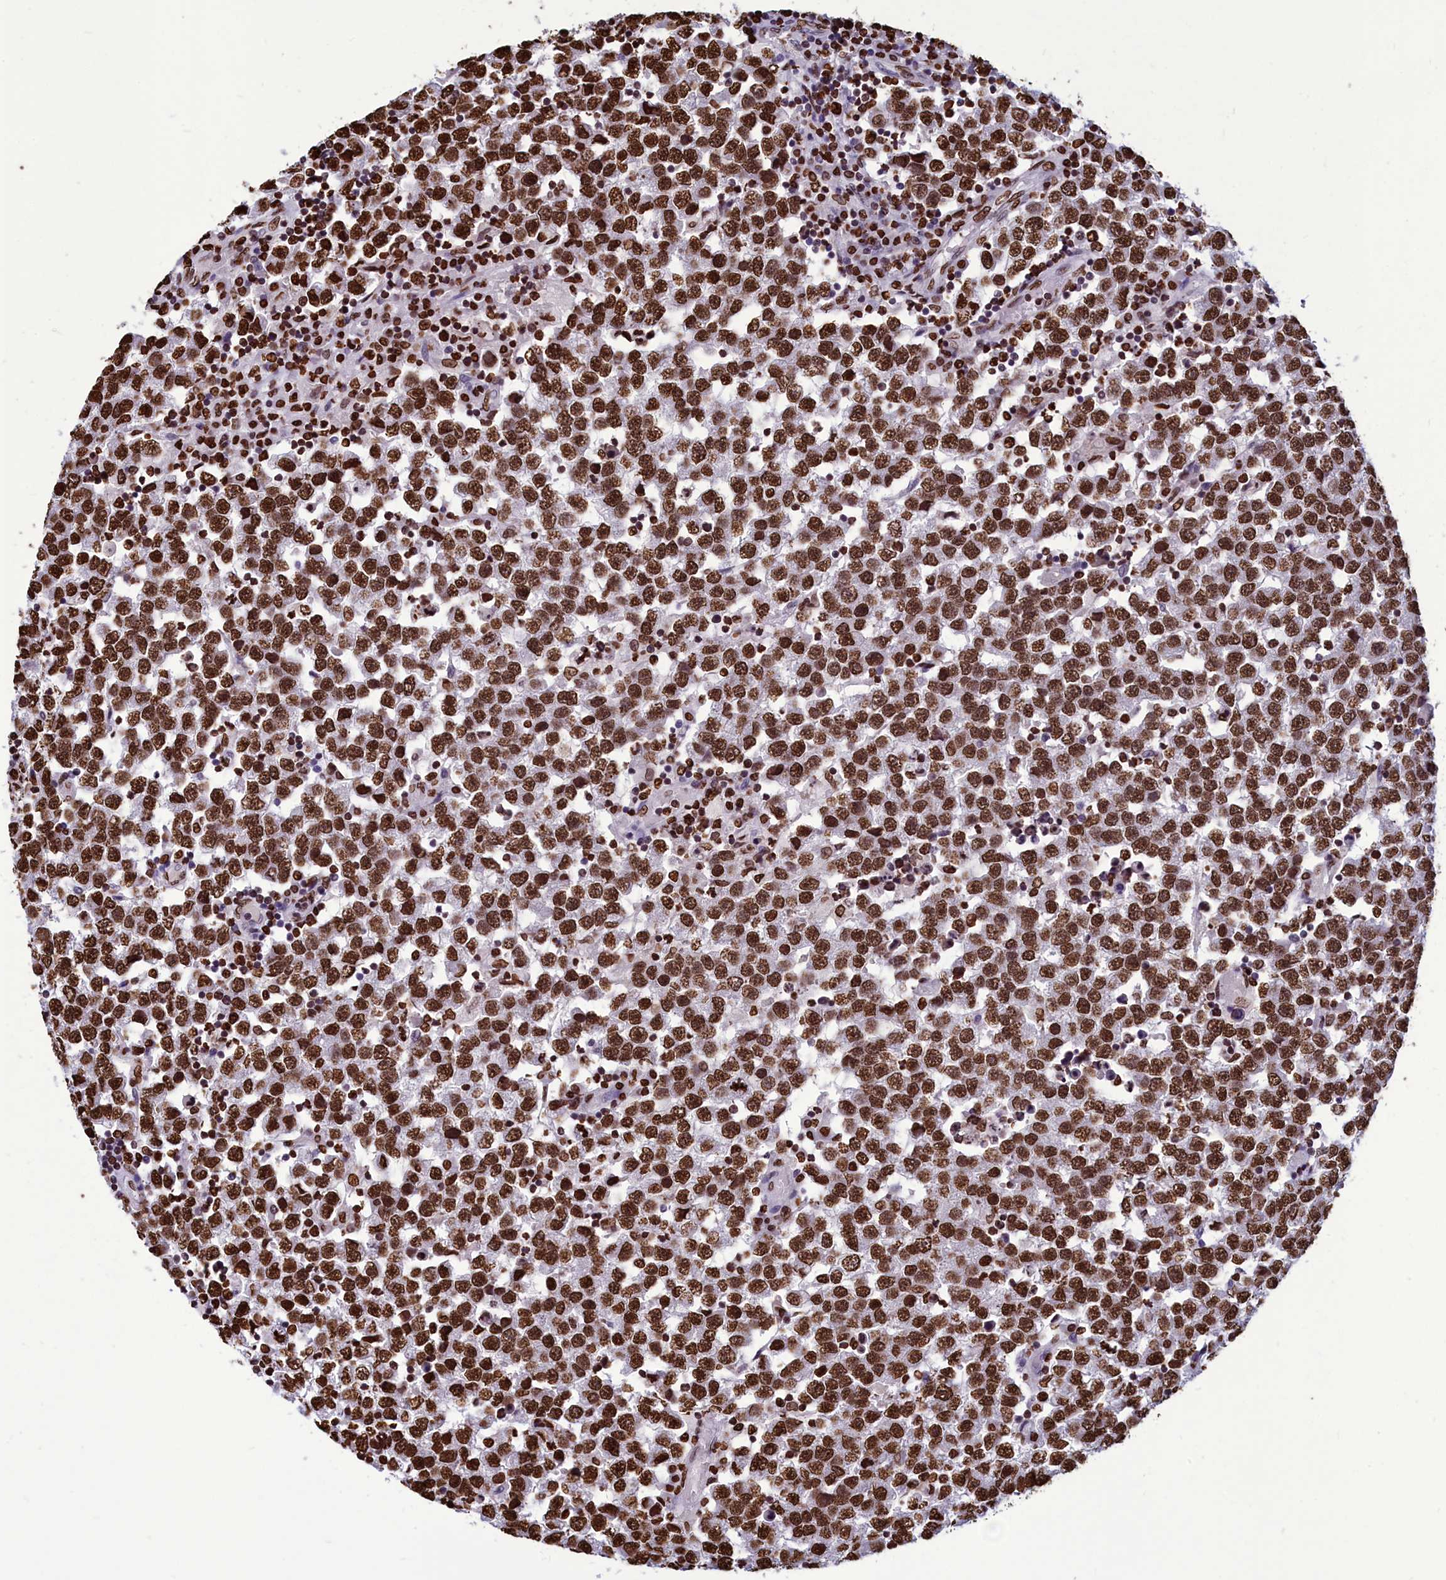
{"staining": {"intensity": "strong", "quantity": ">75%", "location": "nuclear"}, "tissue": "testis cancer", "cell_type": "Tumor cells", "image_type": "cancer", "snomed": [{"axis": "morphology", "description": "Seminoma, NOS"}, {"axis": "topography", "description": "Testis"}], "caption": "Human testis seminoma stained with a protein marker shows strong staining in tumor cells.", "gene": "AKAP17A", "patient": {"sex": "male", "age": 34}}